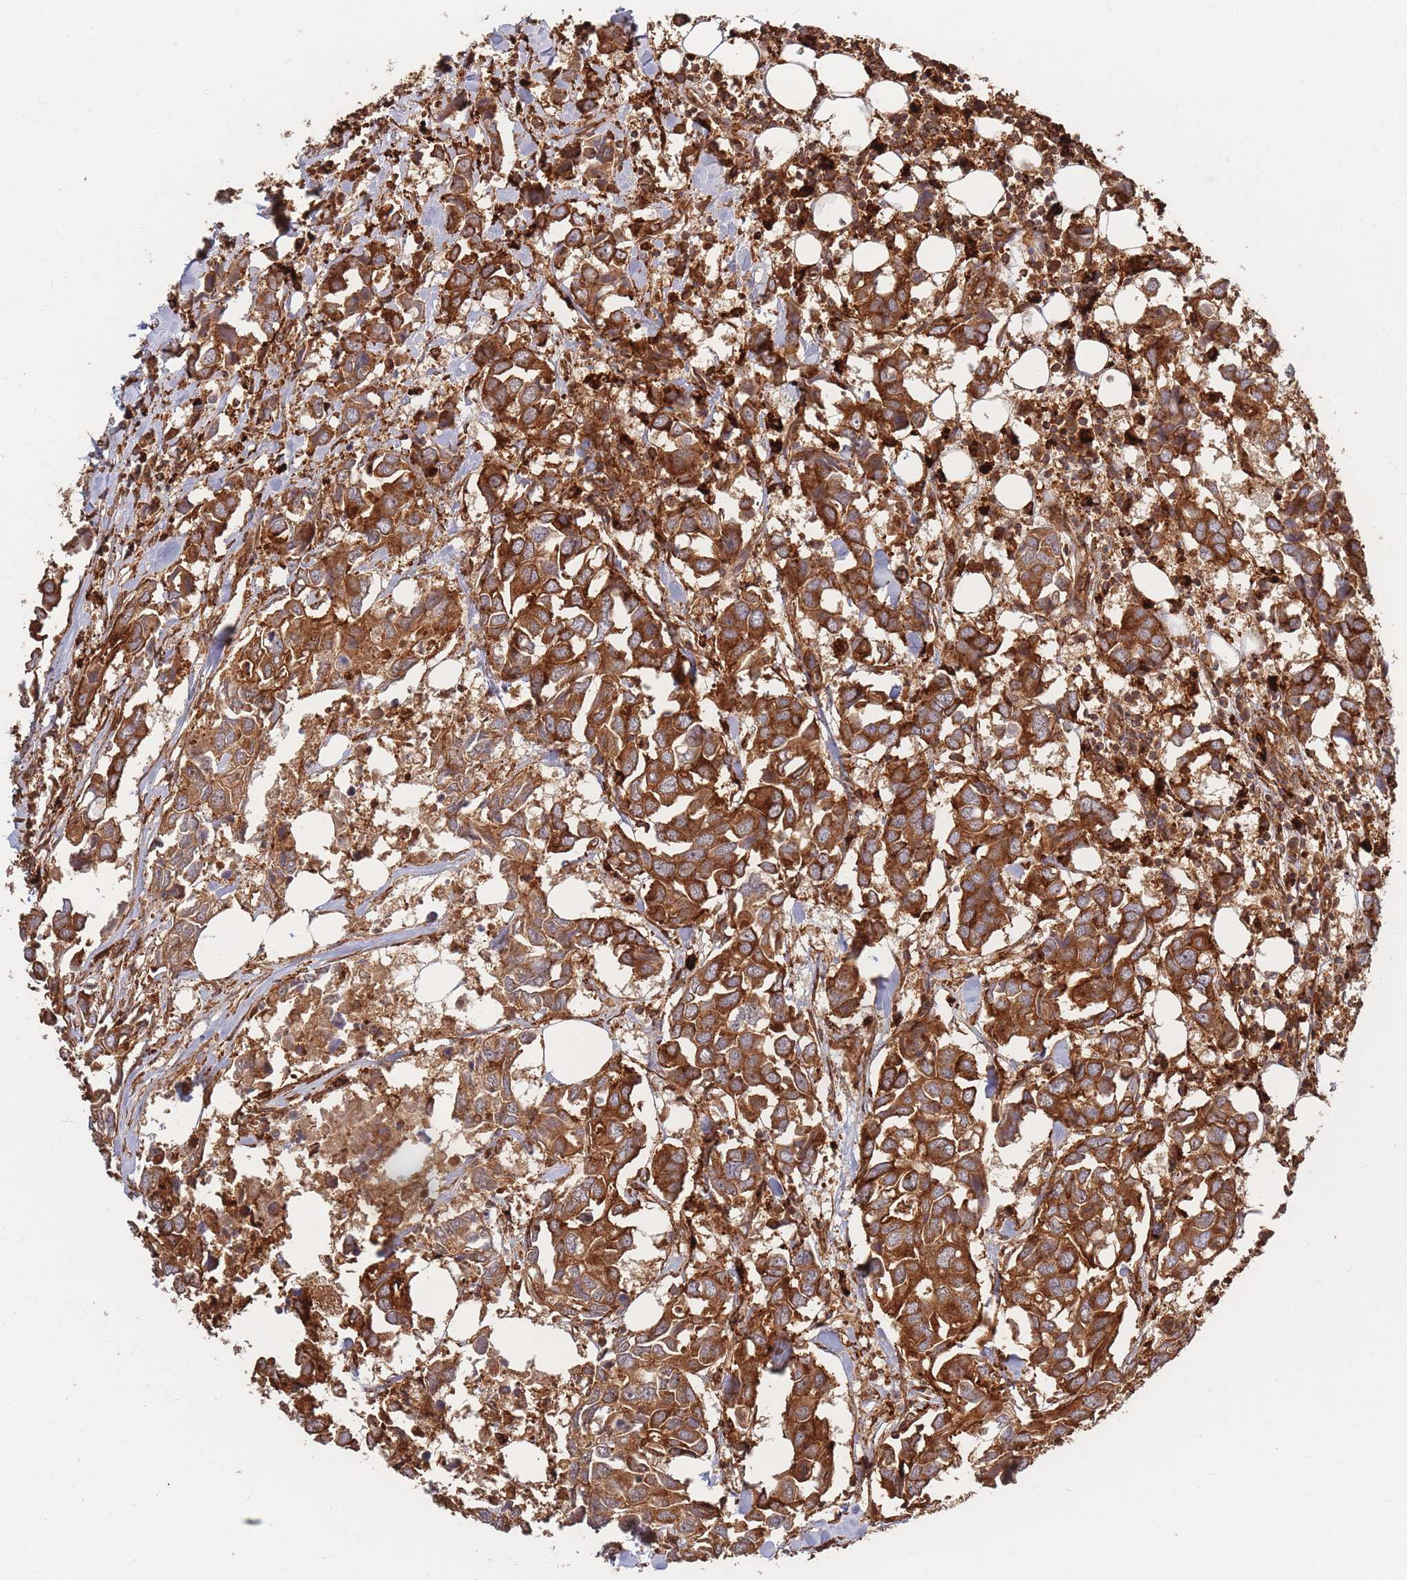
{"staining": {"intensity": "strong", "quantity": ">75%", "location": "cytoplasmic/membranous"}, "tissue": "breast cancer", "cell_type": "Tumor cells", "image_type": "cancer", "snomed": [{"axis": "morphology", "description": "Duct carcinoma"}, {"axis": "topography", "description": "Breast"}], "caption": "An immunohistochemistry (IHC) micrograph of neoplastic tissue is shown. Protein staining in brown shows strong cytoplasmic/membranous positivity in breast cancer within tumor cells.", "gene": "RASSF2", "patient": {"sex": "female", "age": 83}}